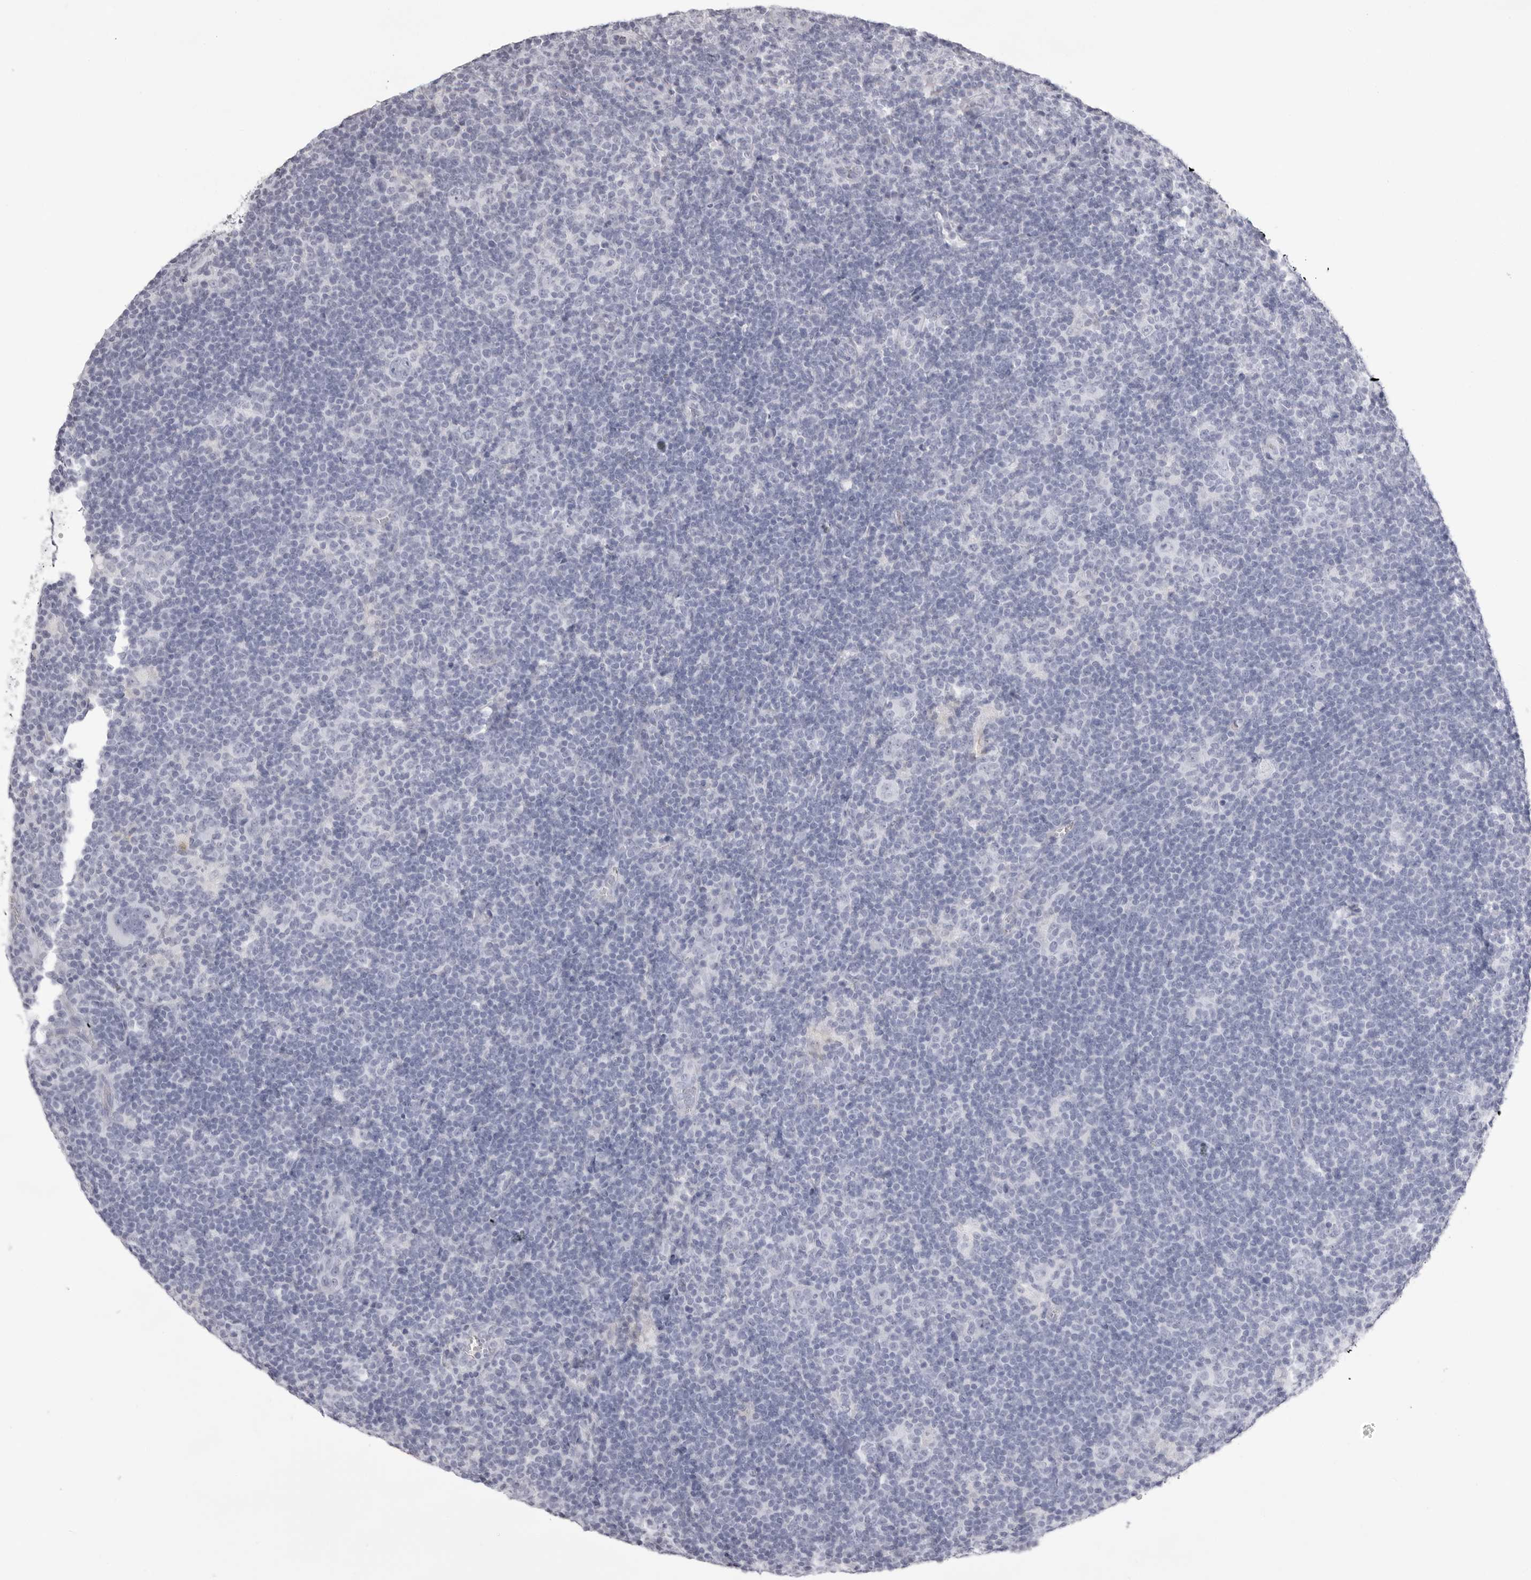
{"staining": {"intensity": "negative", "quantity": "none", "location": "none"}, "tissue": "lymphoma", "cell_type": "Tumor cells", "image_type": "cancer", "snomed": [{"axis": "morphology", "description": "Hodgkin's disease, NOS"}, {"axis": "topography", "description": "Lymph node"}], "caption": "Immunohistochemical staining of Hodgkin's disease displays no significant positivity in tumor cells. (DAB IHC visualized using brightfield microscopy, high magnification).", "gene": "TMOD4", "patient": {"sex": "female", "age": 57}}